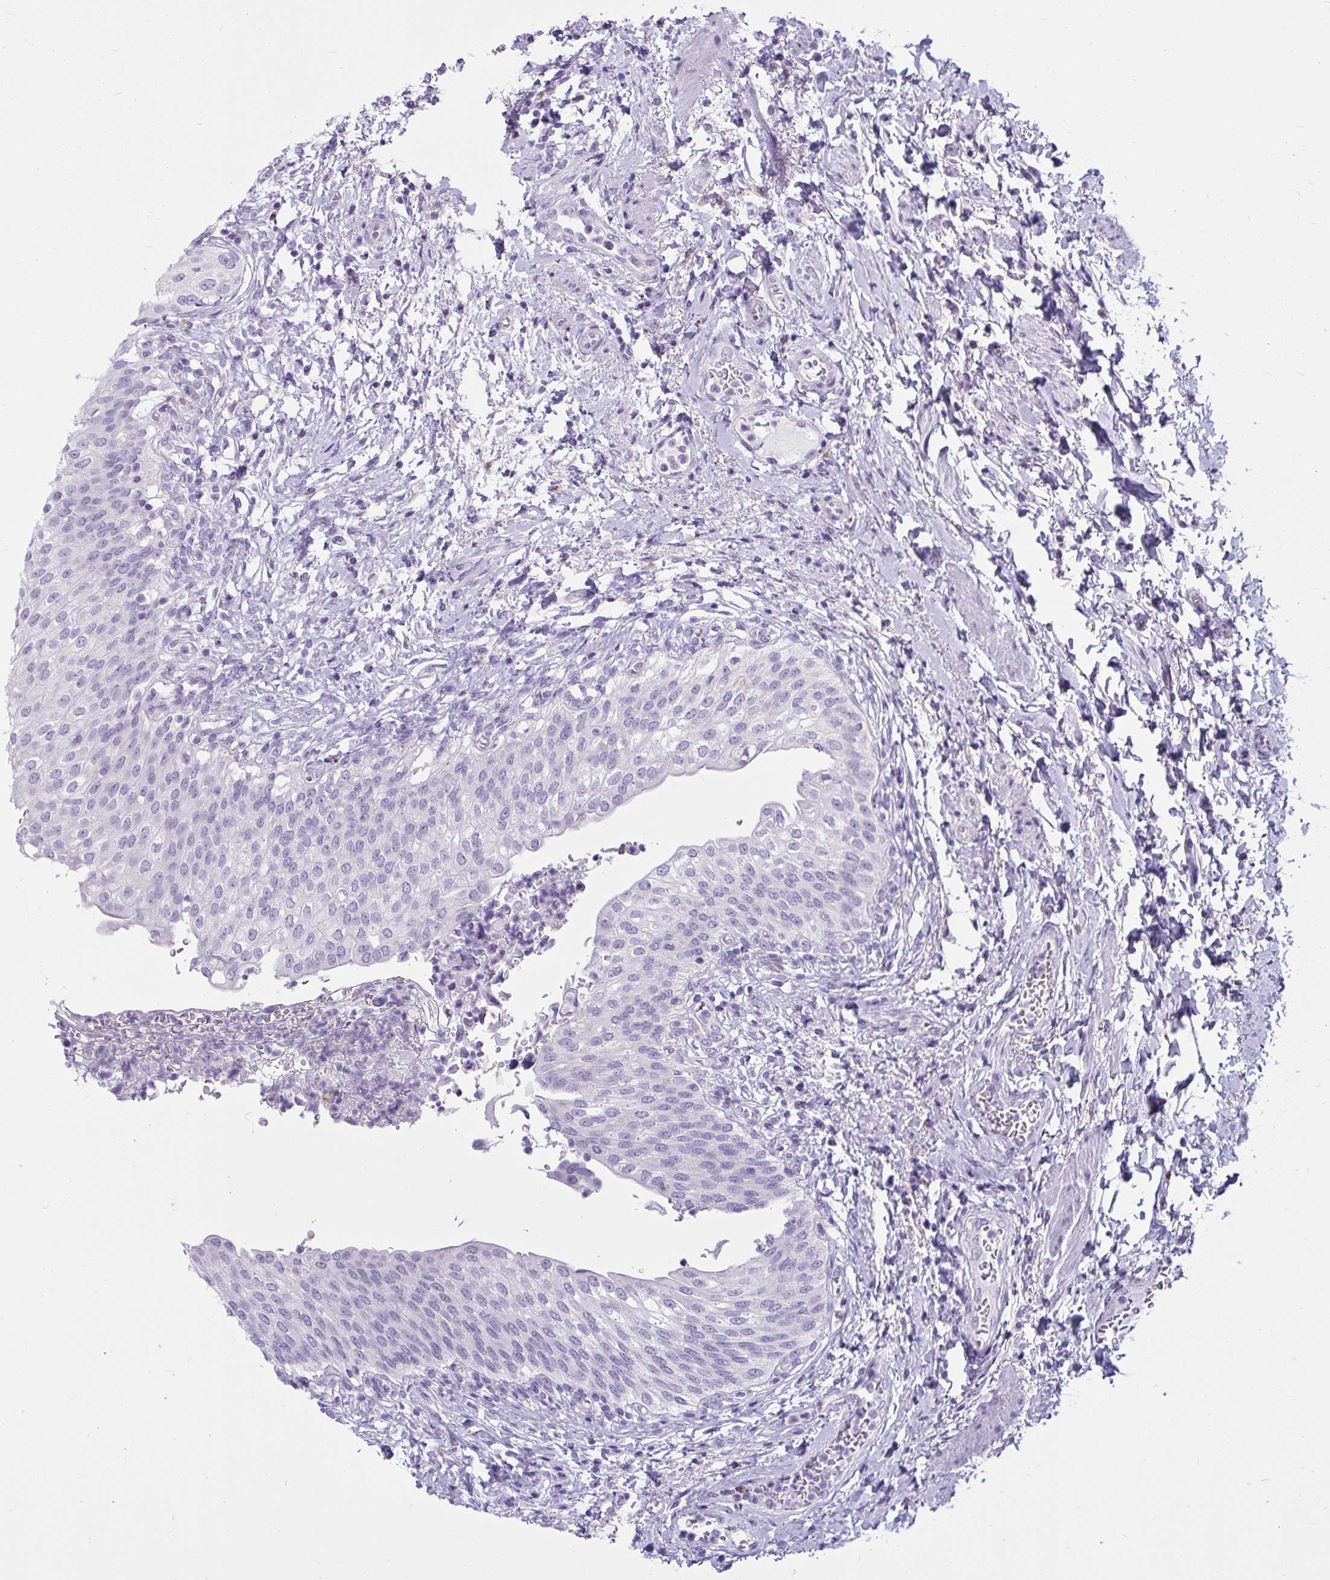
{"staining": {"intensity": "negative", "quantity": "none", "location": "none"}, "tissue": "urinary bladder", "cell_type": "Urothelial cells", "image_type": "normal", "snomed": [{"axis": "morphology", "description": "Normal tissue, NOS"}, {"axis": "topography", "description": "Urinary bladder"}, {"axis": "topography", "description": "Peripheral nerve tissue"}], "caption": "Immunohistochemistry histopathology image of normal human urinary bladder stained for a protein (brown), which displays no expression in urothelial cells.", "gene": "CTSZ", "patient": {"sex": "female", "age": 60}}